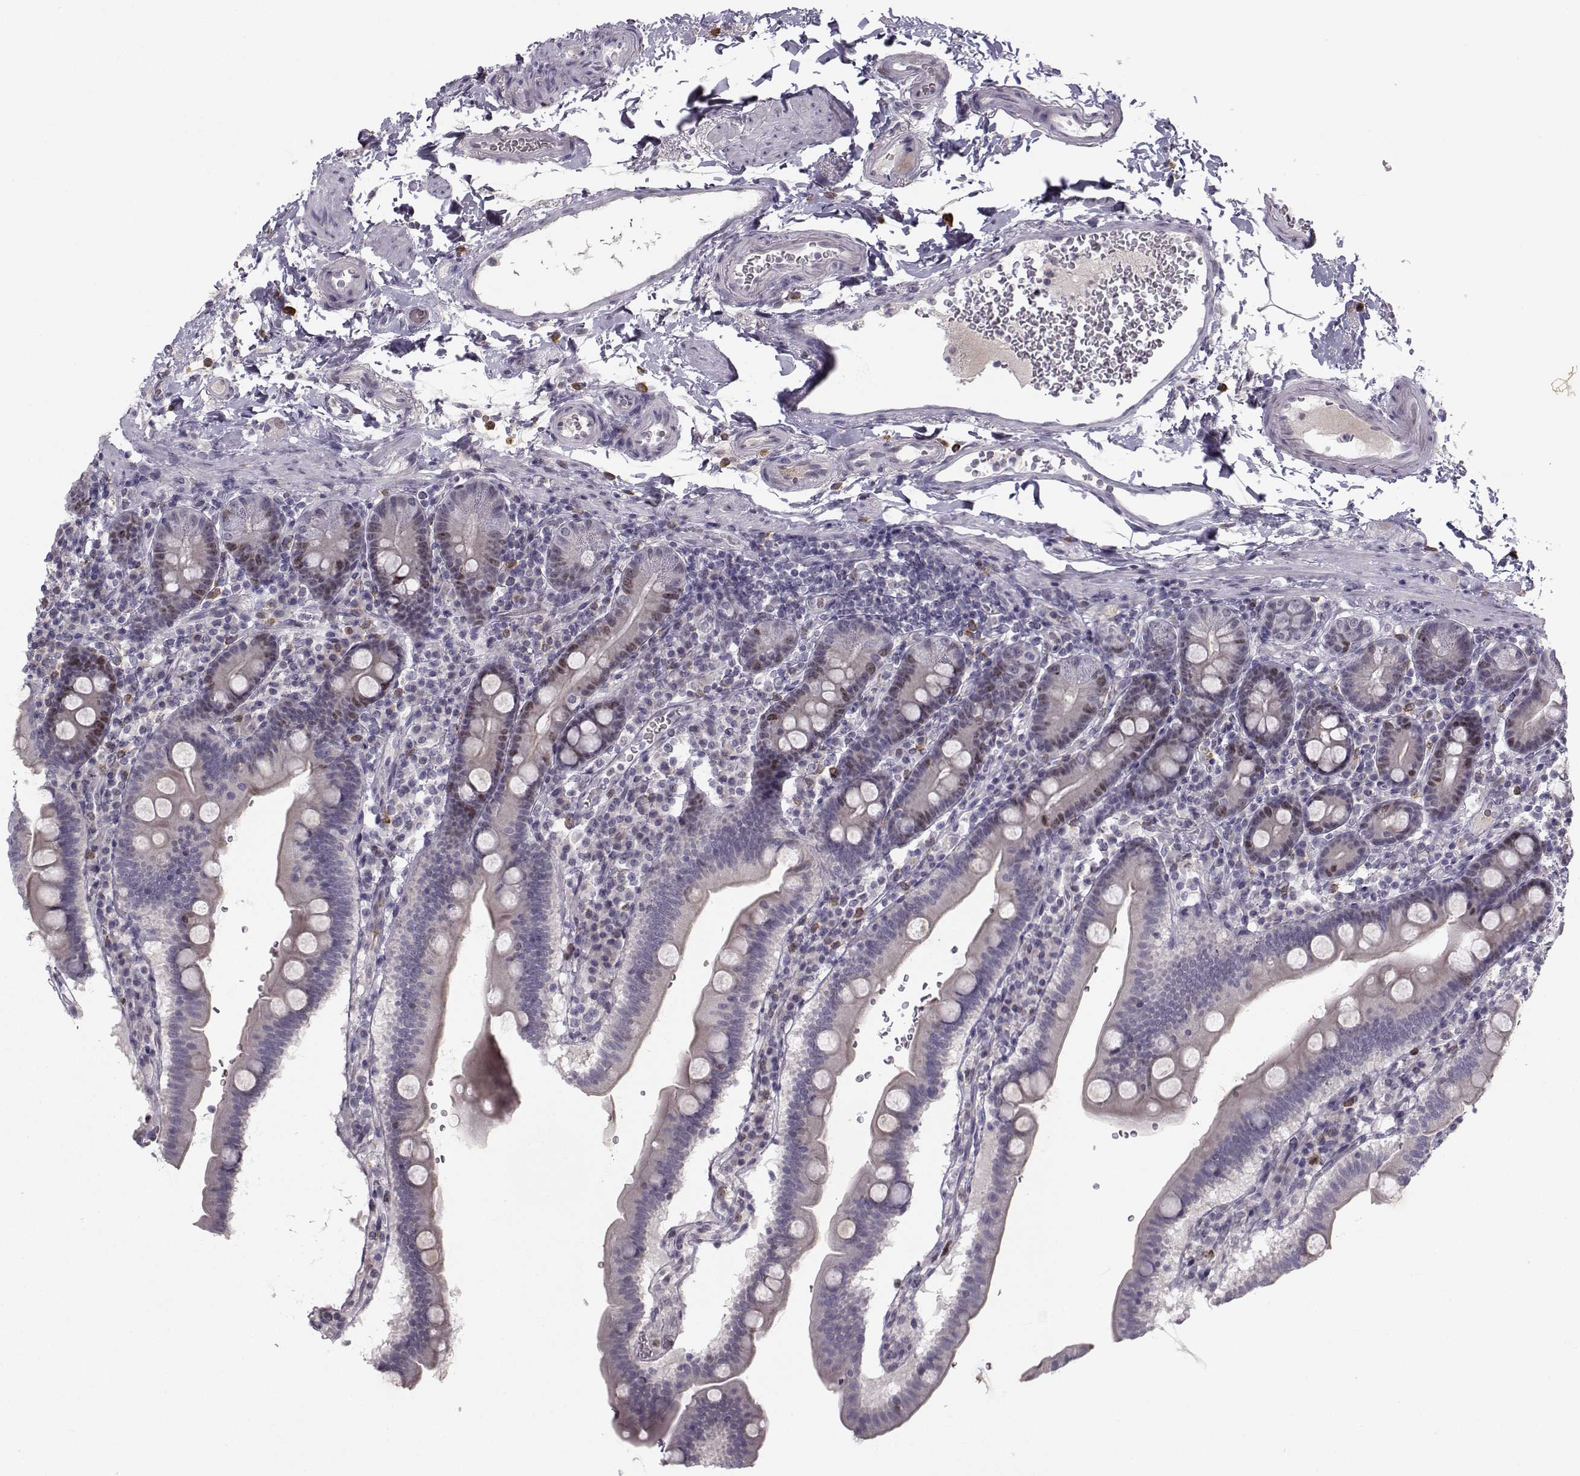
{"staining": {"intensity": "moderate", "quantity": "<25%", "location": "nuclear"}, "tissue": "duodenum", "cell_type": "Glandular cells", "image_type": "normal", "snomed": [{"axis": "morphology", "description": "Normal tissue, NOS"}, {"axis": "topography", "description": "Duodenum"}], "caption": "IHC (DAB (3,3'-diaminobenzidine)) staining of normal duodenum shows moderate nuclear protein positivity in about <25% of glandular cells. (IHC, brightfield microscopy, high magnification).", "gene": "LRP8", "patient": {"sex": "male", "age": 59}}